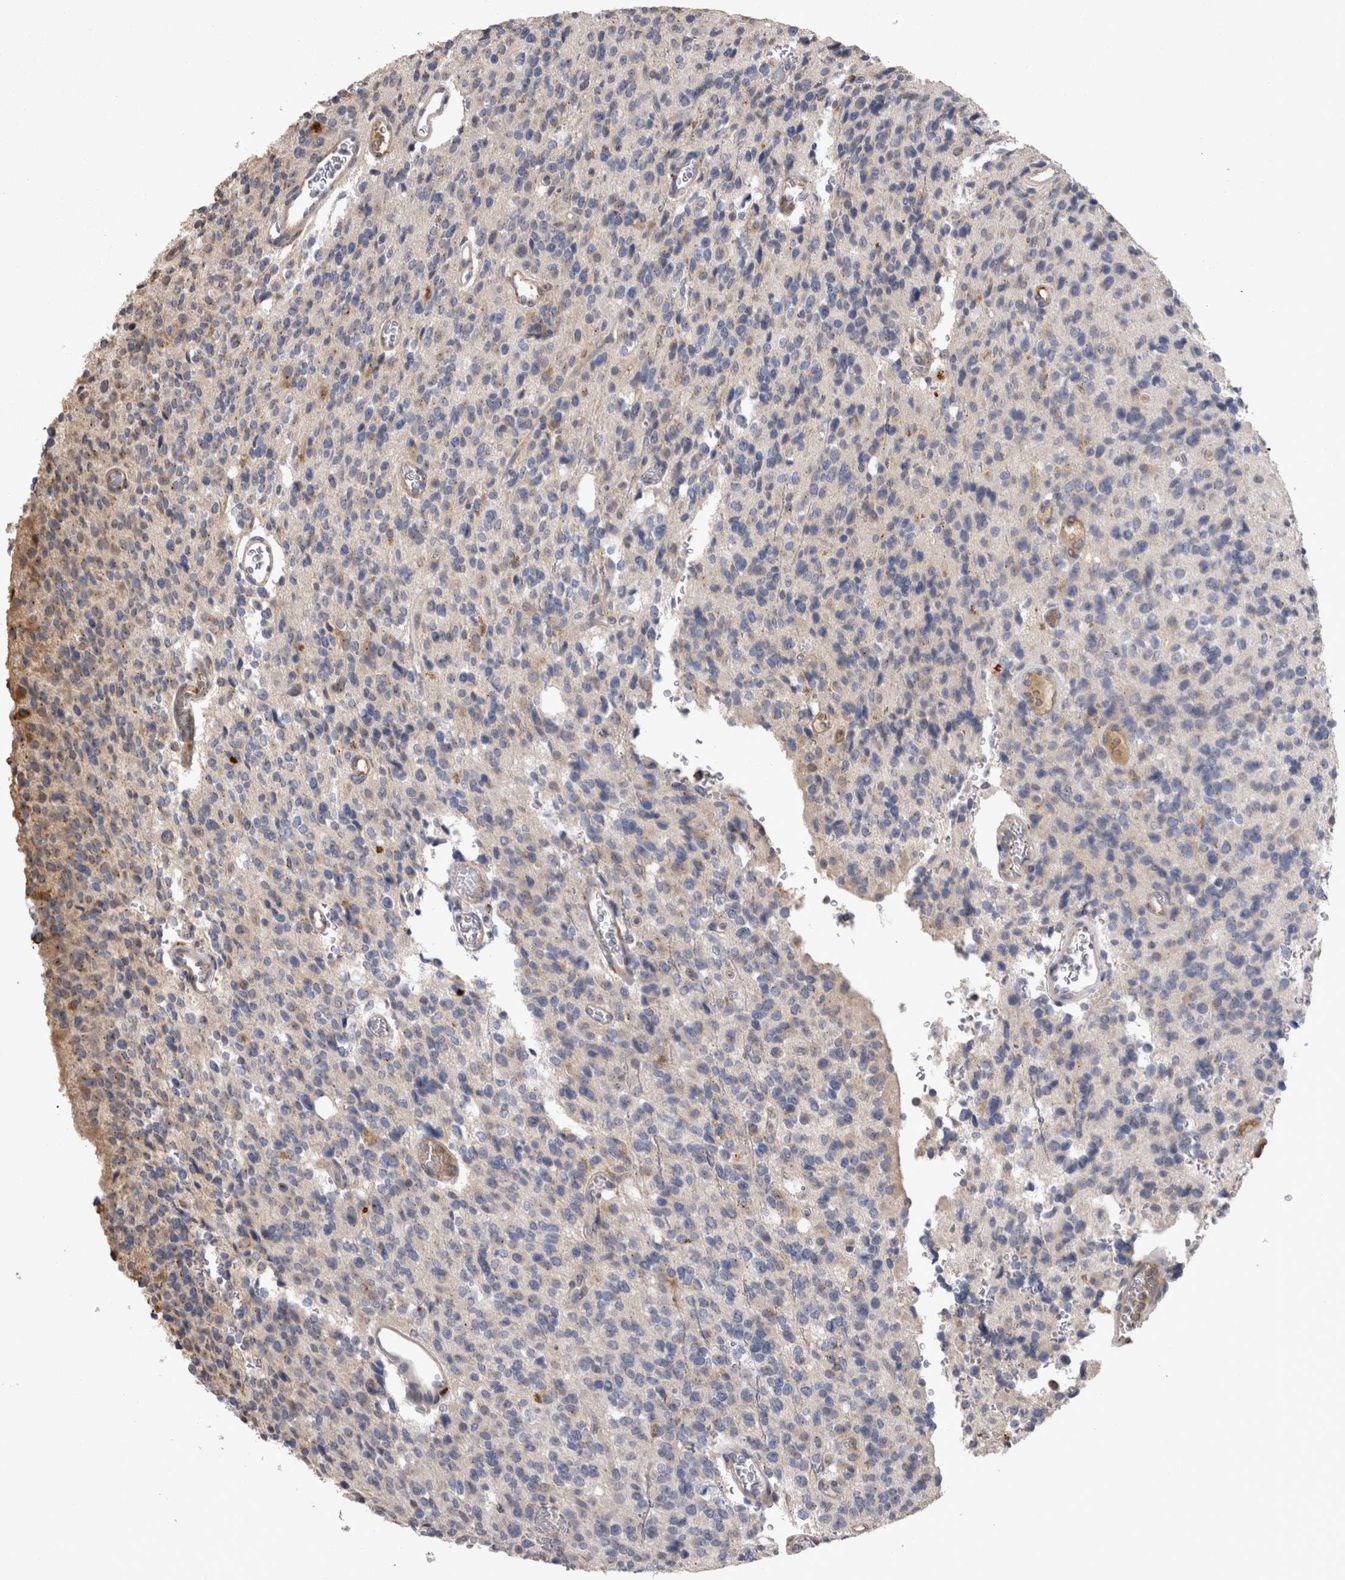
{"staining": {"intensity": "negative", "quantity": "none", "location": "none"}, "tissue": "glioma", "cell_type": "Tumor cells", "image_type": "cancer", "snomed": [{"axis": "morphology", "description": "Glioma, malignant, High grade"}, {"axis": "topography", "description": "Brain"}], "caption": "Tumor cells show no significant expression in malignant high-grade glioma.", "gene": "STC1", "patient": {"sex": "male", "age": 34}}